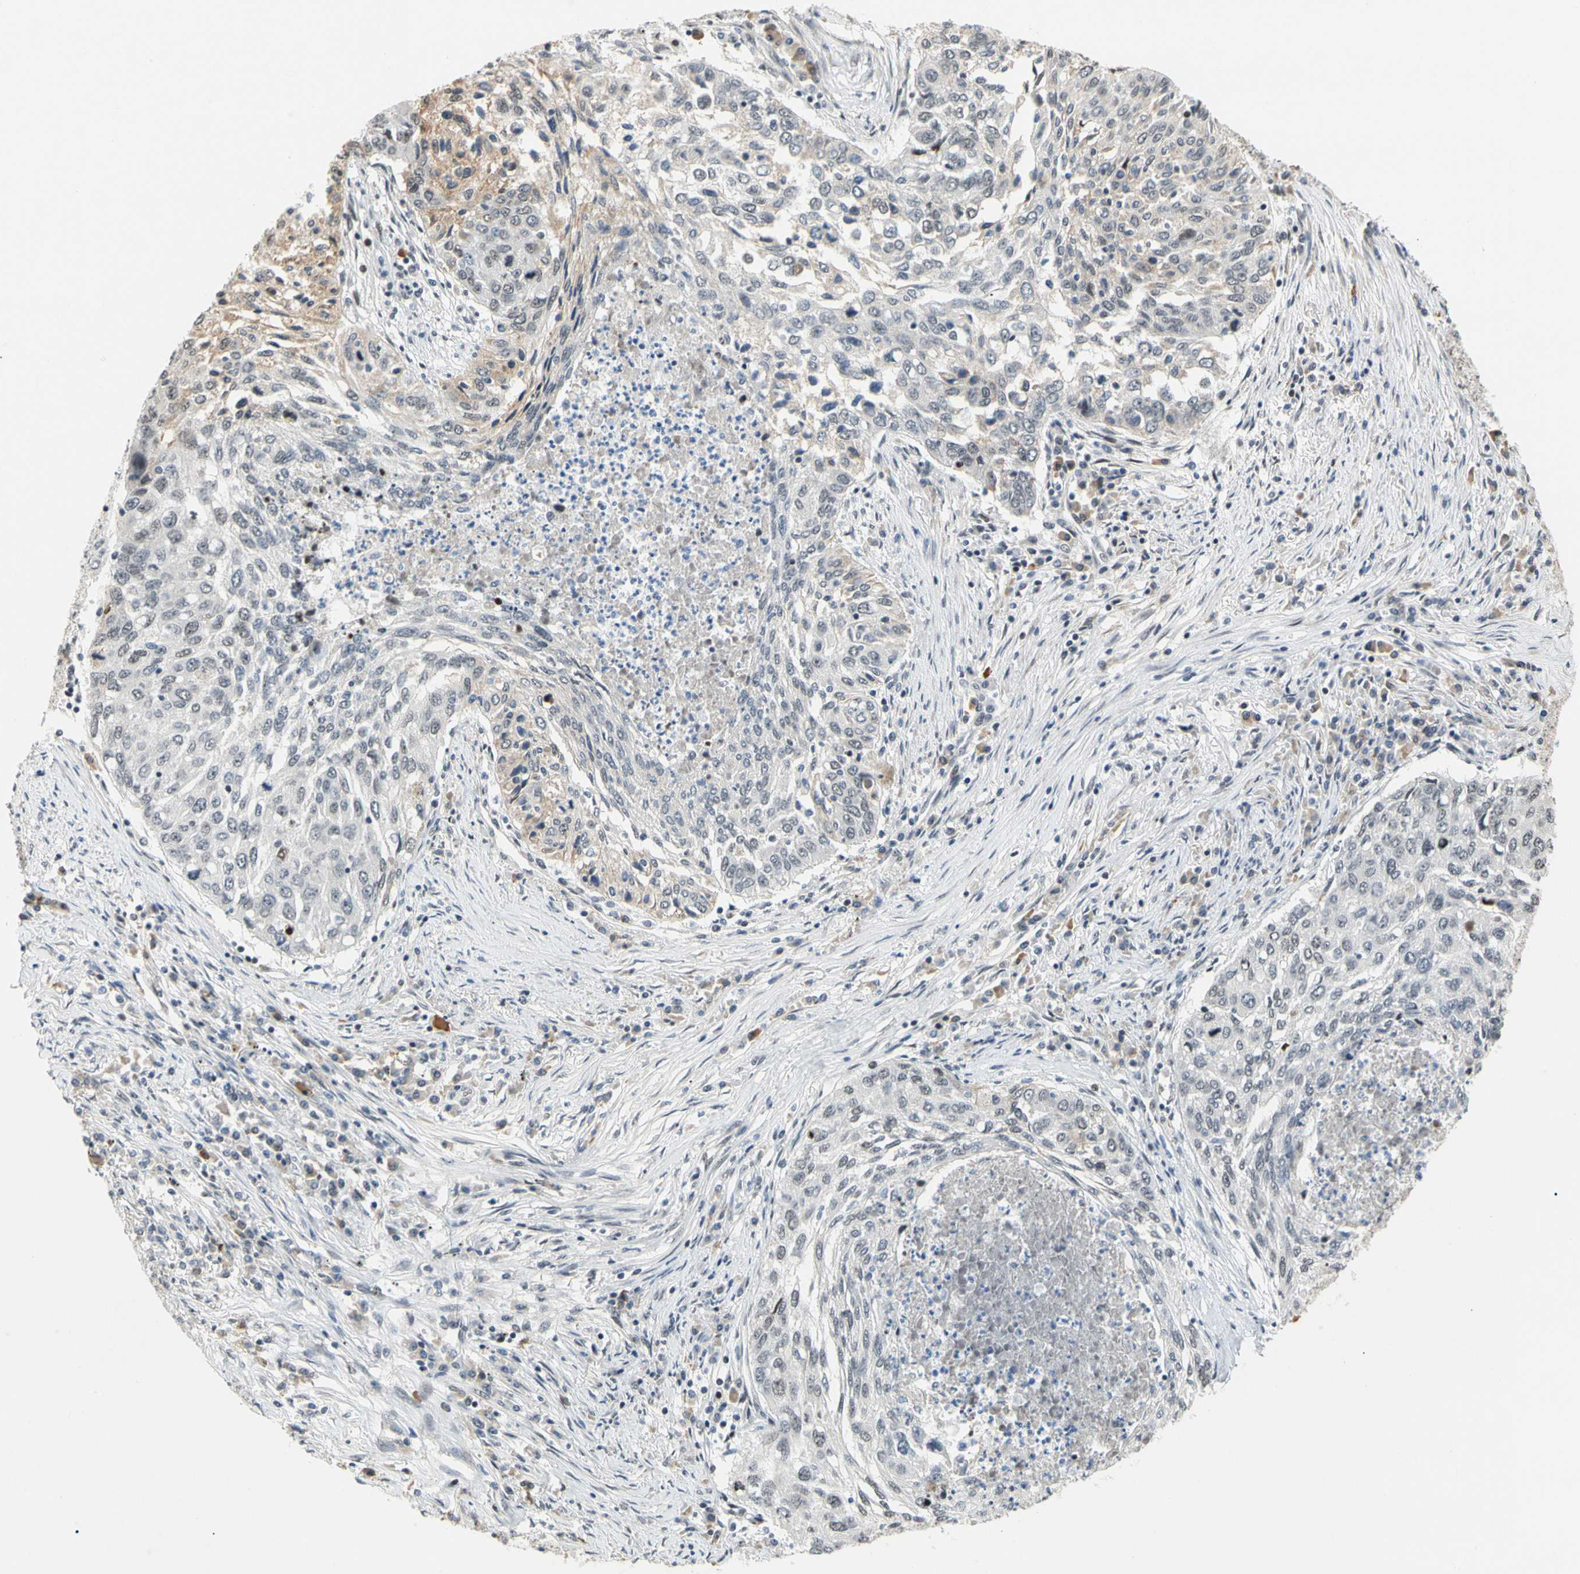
{"staining": {"intensity": "negative", "quantity": "none", "location": "none"}, "tissue": "lung cancer", "cell_type": "Tumor cells", "image_type": "cancer", "snomed": [{"axis": "morphology", "description": "Squamous cell carcinoma, NOS"}, {"axis": "topography", "description": "Lung"}], "caption": "Immunohistochemistry (IHC) of squamous cell carcinoma (lung) reveals no positivity in tumor cells.", "gene": "ZSCAN16", "patient": {"sex": "female", "age": 63}}